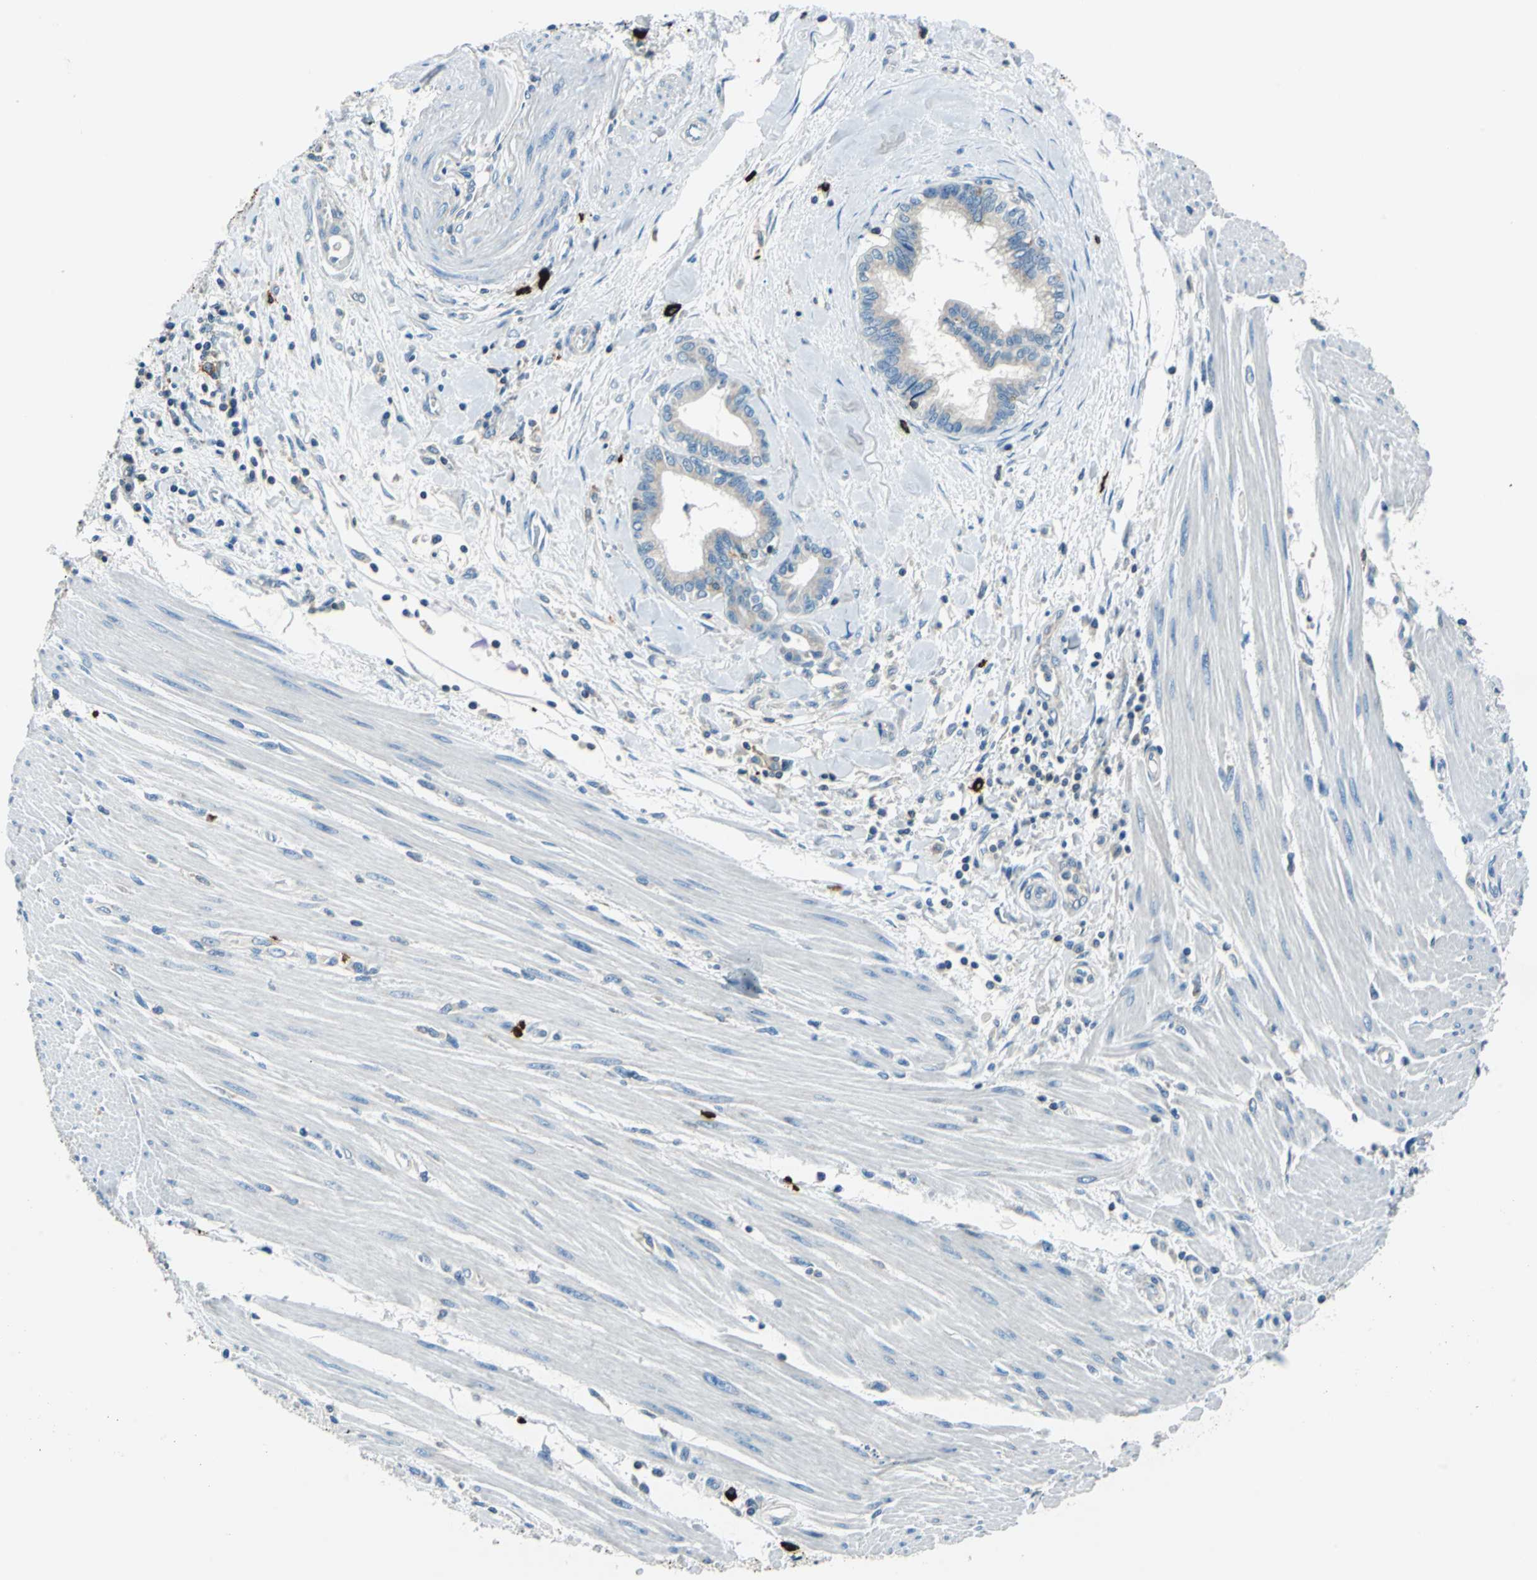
{"staining": {"intensity": "weak", "quantity": ">75%", "location": "cytoplasmic/membranous"}, "tissue": "pancreatic cancer", "cell_type": "Tumor cells", "image_type": "cancer", "snomed": [{"axis": "morphology", "description": "Adenocarcinoma, NOS"}, {"axis": "topography", "description": "Pancreas"}], "caption": "Approximately >75% of tumor cells in human adenocarcinoma (pancreatic) demonstrate weak cytoplasmic/membranous protein staining as visualized by brown immunohistochemical staining.", "gene": "CPA3", "patient": {"sex": "female", "age": 64}}